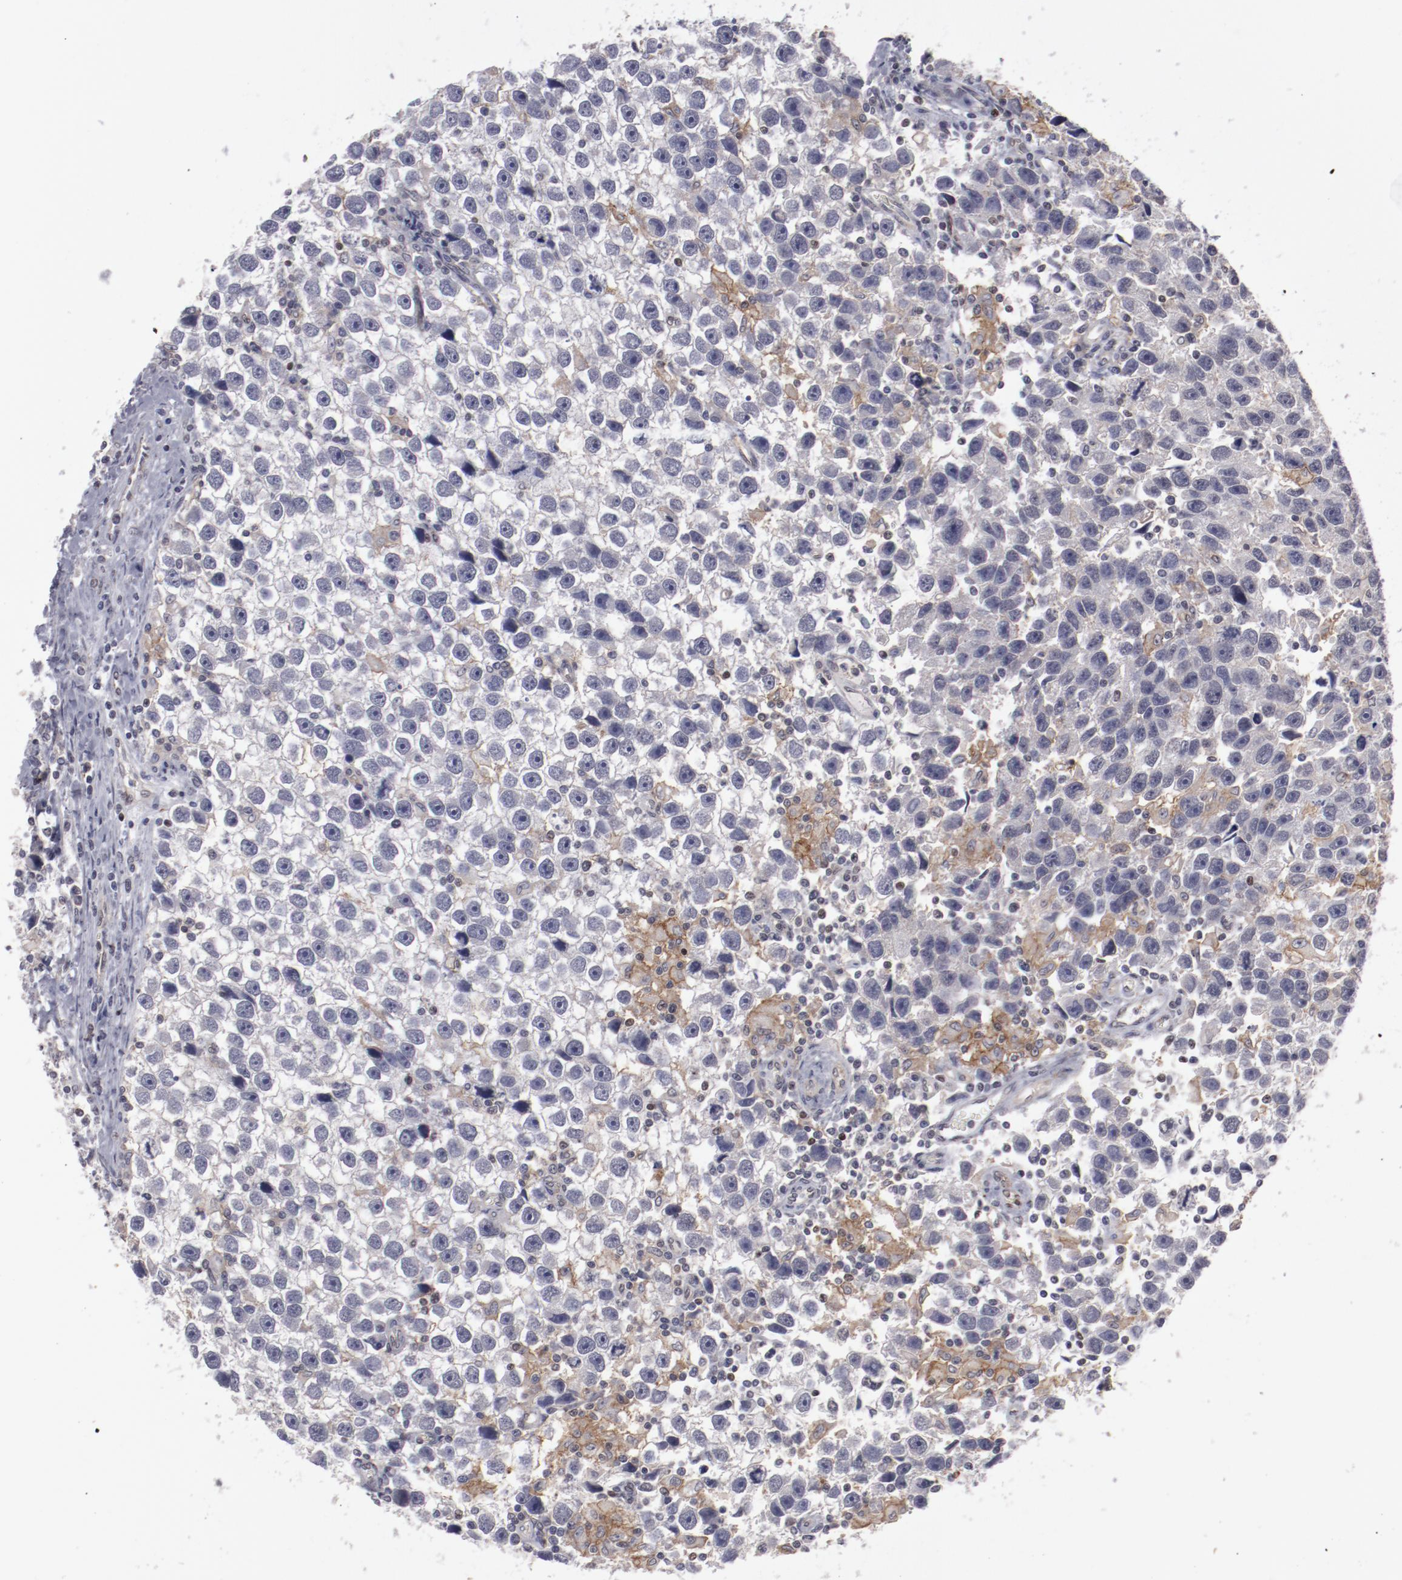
{"staining": {"intensity": "negative", "quantity": "none", "location": "none"}, "tissue": "testis cancer", "cell_type": "Tumor cells", "image_type": "cancer", "snomed": [{"axis": "morphology", "description": "Seminoma, NOS"}, {"axis": "topography", "description": "Testis"}], "caption": "Micrograph shows no significant protein staining in tumor cells of testis cancer. Nuclei are stained in blue.", "gene": "LEF1", "patient": {"sex": "male", "age": 43}}